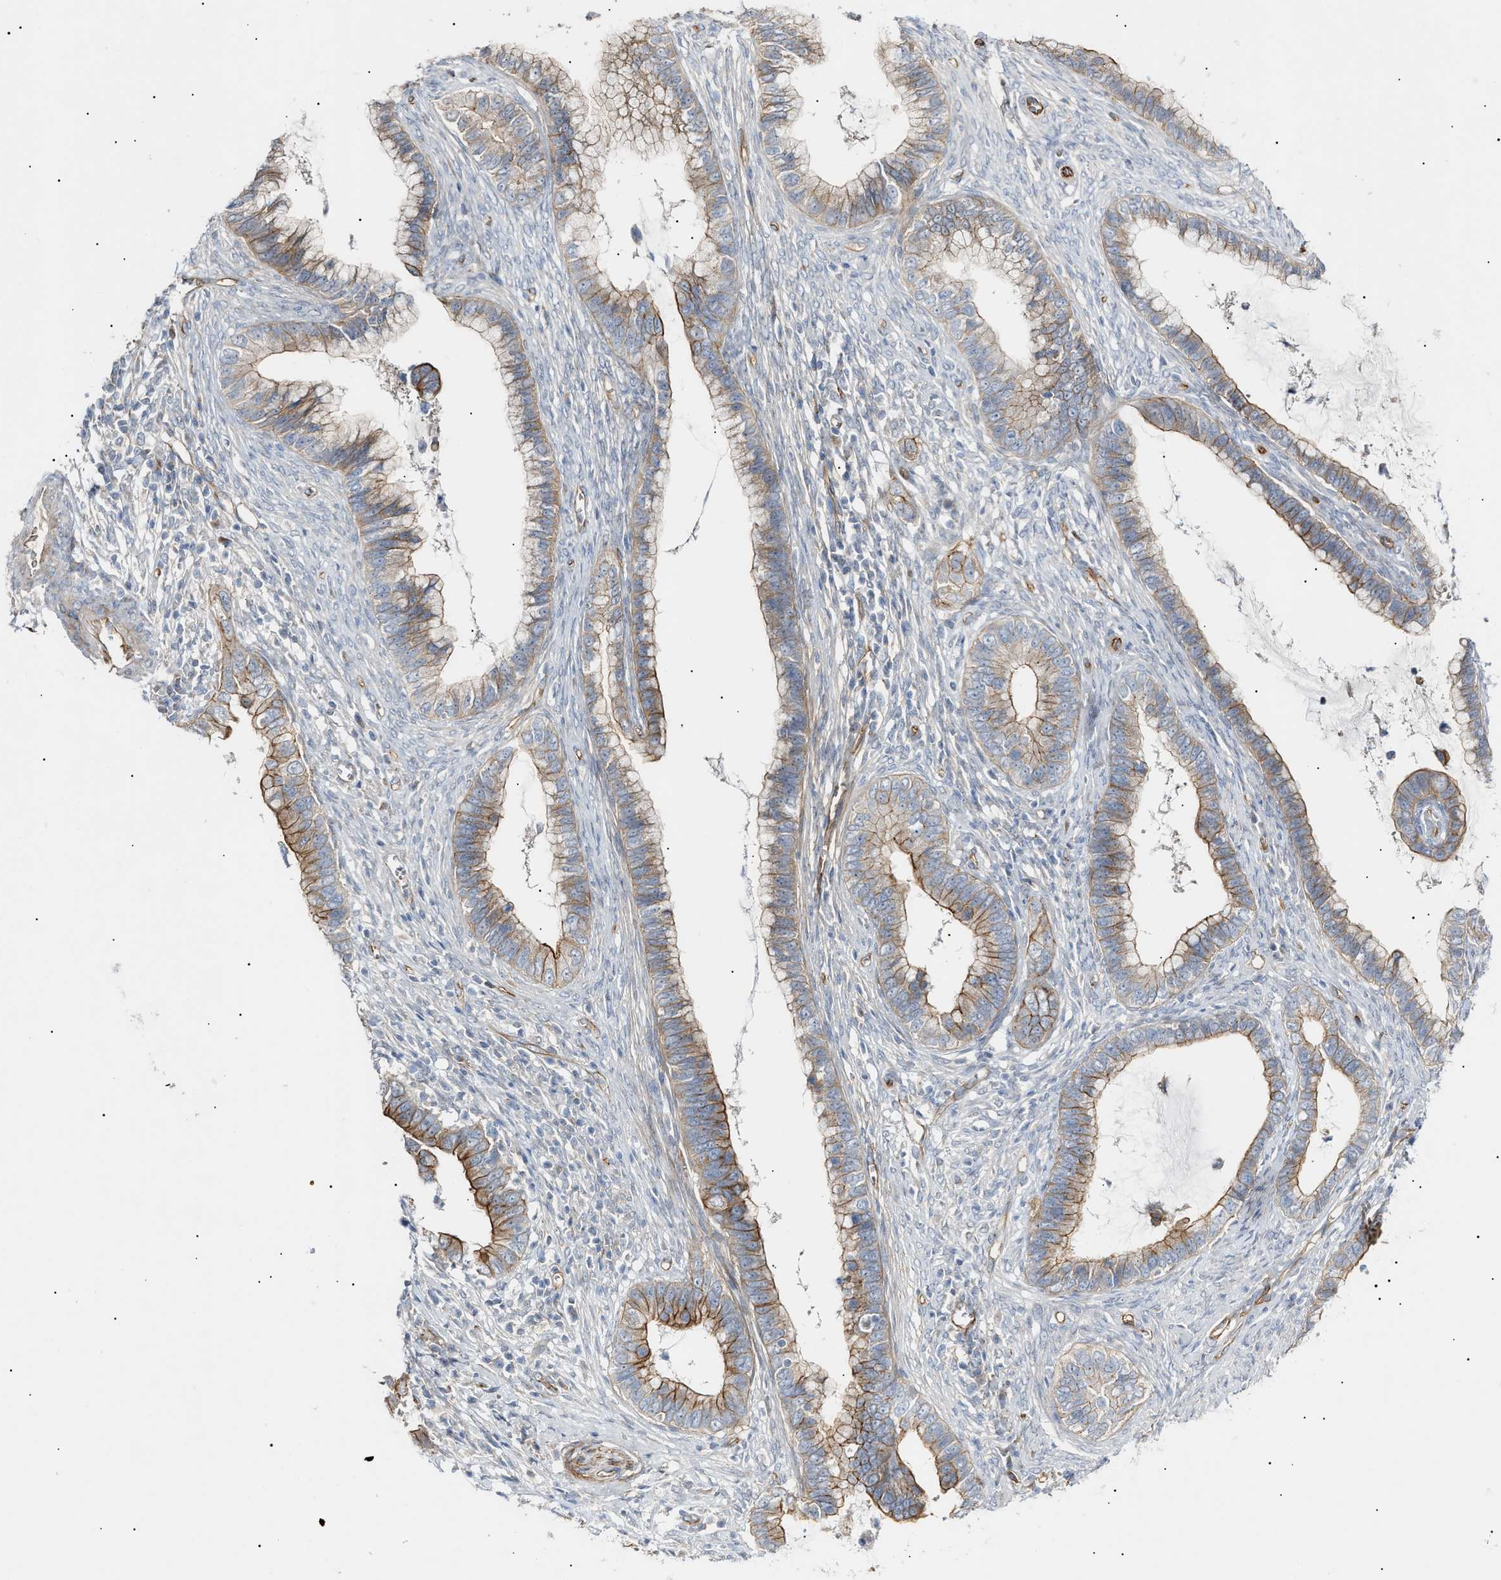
{"staining": {"intensity": "moderate", "quantity": "25%-75%", "location": "cytoplasmic/membranous"}, "tissue": "cervical cancer", "cell_type": "Tumor cells", "image_type": "cancer", "snomed": [{"axis": "morphology", "description": "Adenocarcinoma, NOS"}, {"axis": "topography", "description": "Cervix"}], "caption": "Moderate cytoplasmic/membranous protein positivity is appreciated in approximately 25%-75% of tumor cells in cervical adenocarcinoma.", "gene": "ZFHX2", "patient": {"sex": "female", "age": 44}}